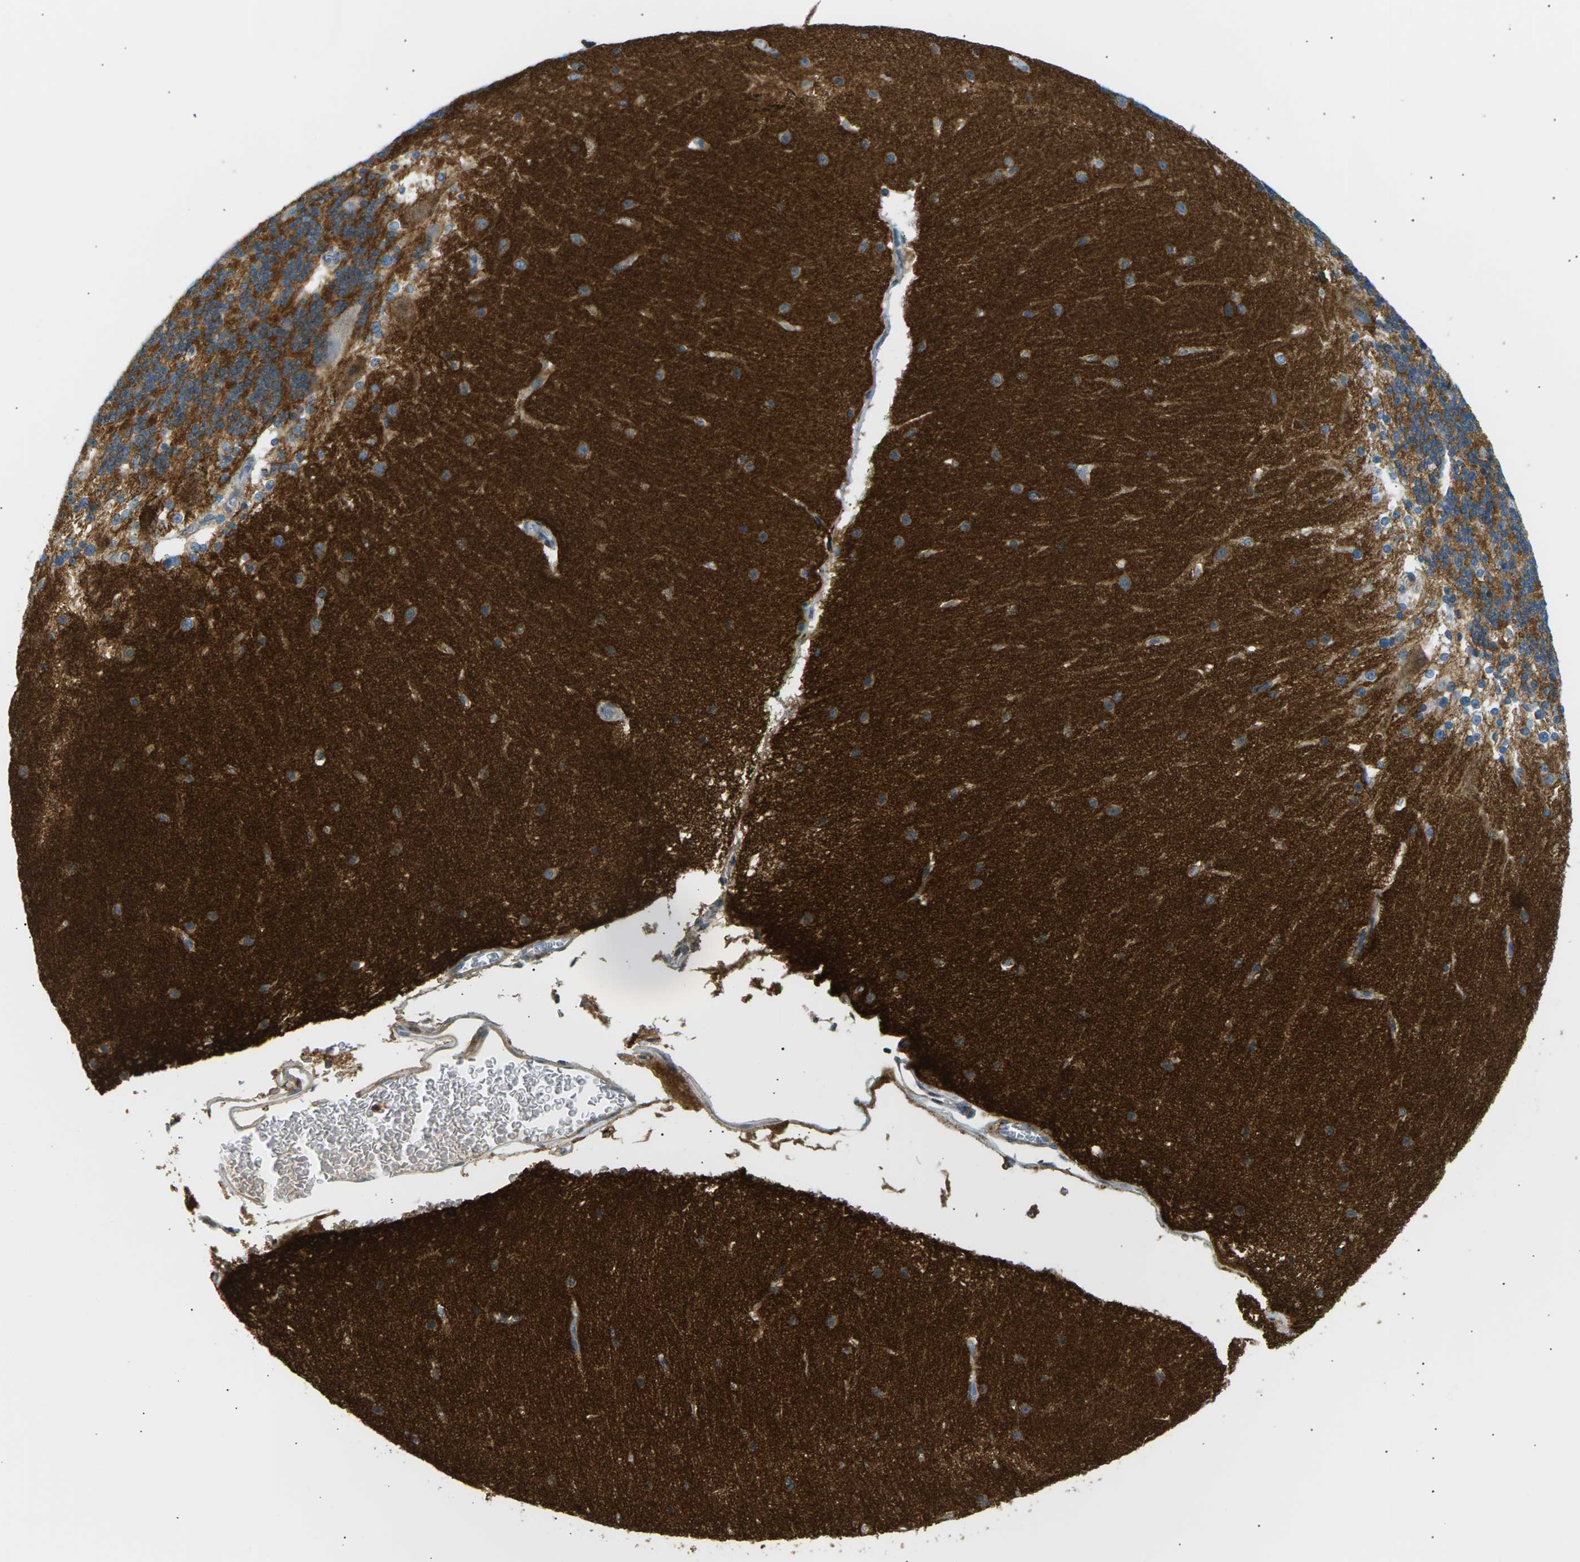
{"staining": {"intensity": "moderate", "quantity": ">75%", "location": "cytoplasmic/membranous"}, "tissue": "cerebellum", "cell_type": "Cells in granular layer", "image_type": "normal", "snomed": [{"axis": "morphology", "description": "Normal tissue, NOS"}, {"axis": "topography", "description": "Cerebellum"}], "caption": "Benign cerebellum shows moderate cytoplasmic/membranous positivity in approximately >75% of cells in granular layer Using DAB (3,3'-diaminobenzidine) (brown) and hematoxylin (blue) stains, captured at high magnification using brightfield microscopy..", "gene": "SEPTIN5", "patient": {"sex": "female", "age": 19}}